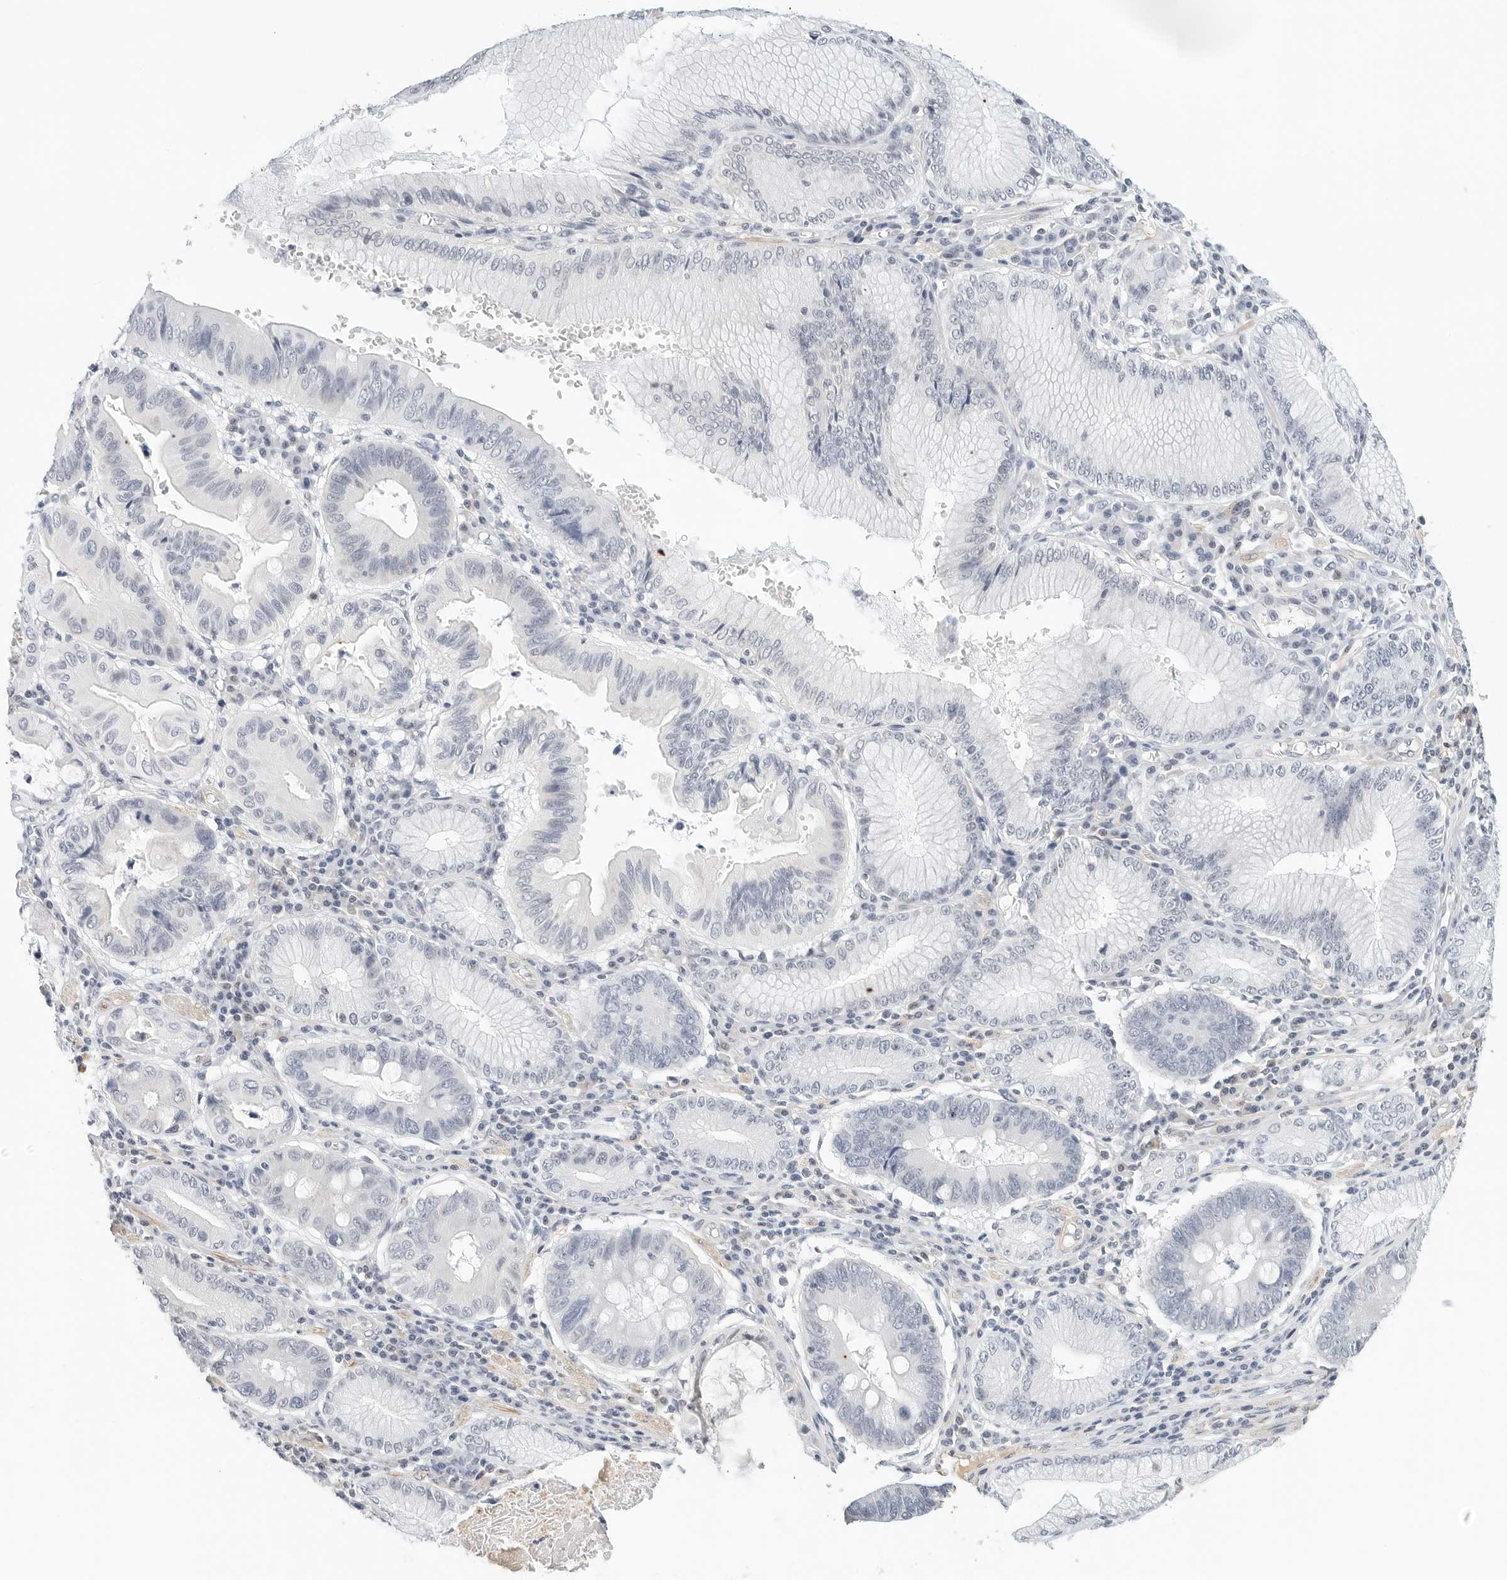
{"staining": {"intensity": "negative", "quantity": "none", "location": "none"}, "tissue": "stomach cancer", "cell_type": "Tumor cells", "image_type": "cancer", "snomed": [{"axis": "morphology", "description": "Adenocarcinoma, NOS"}, {"axis": "topography", "description": "Stomach"}], "caption": "Micrograph shows no significant protein expression in tumor cells of stomach cancer (adenocarcinoma).", "gene": "PKDCC", "patient": {"sex": "male", "age": 59}}